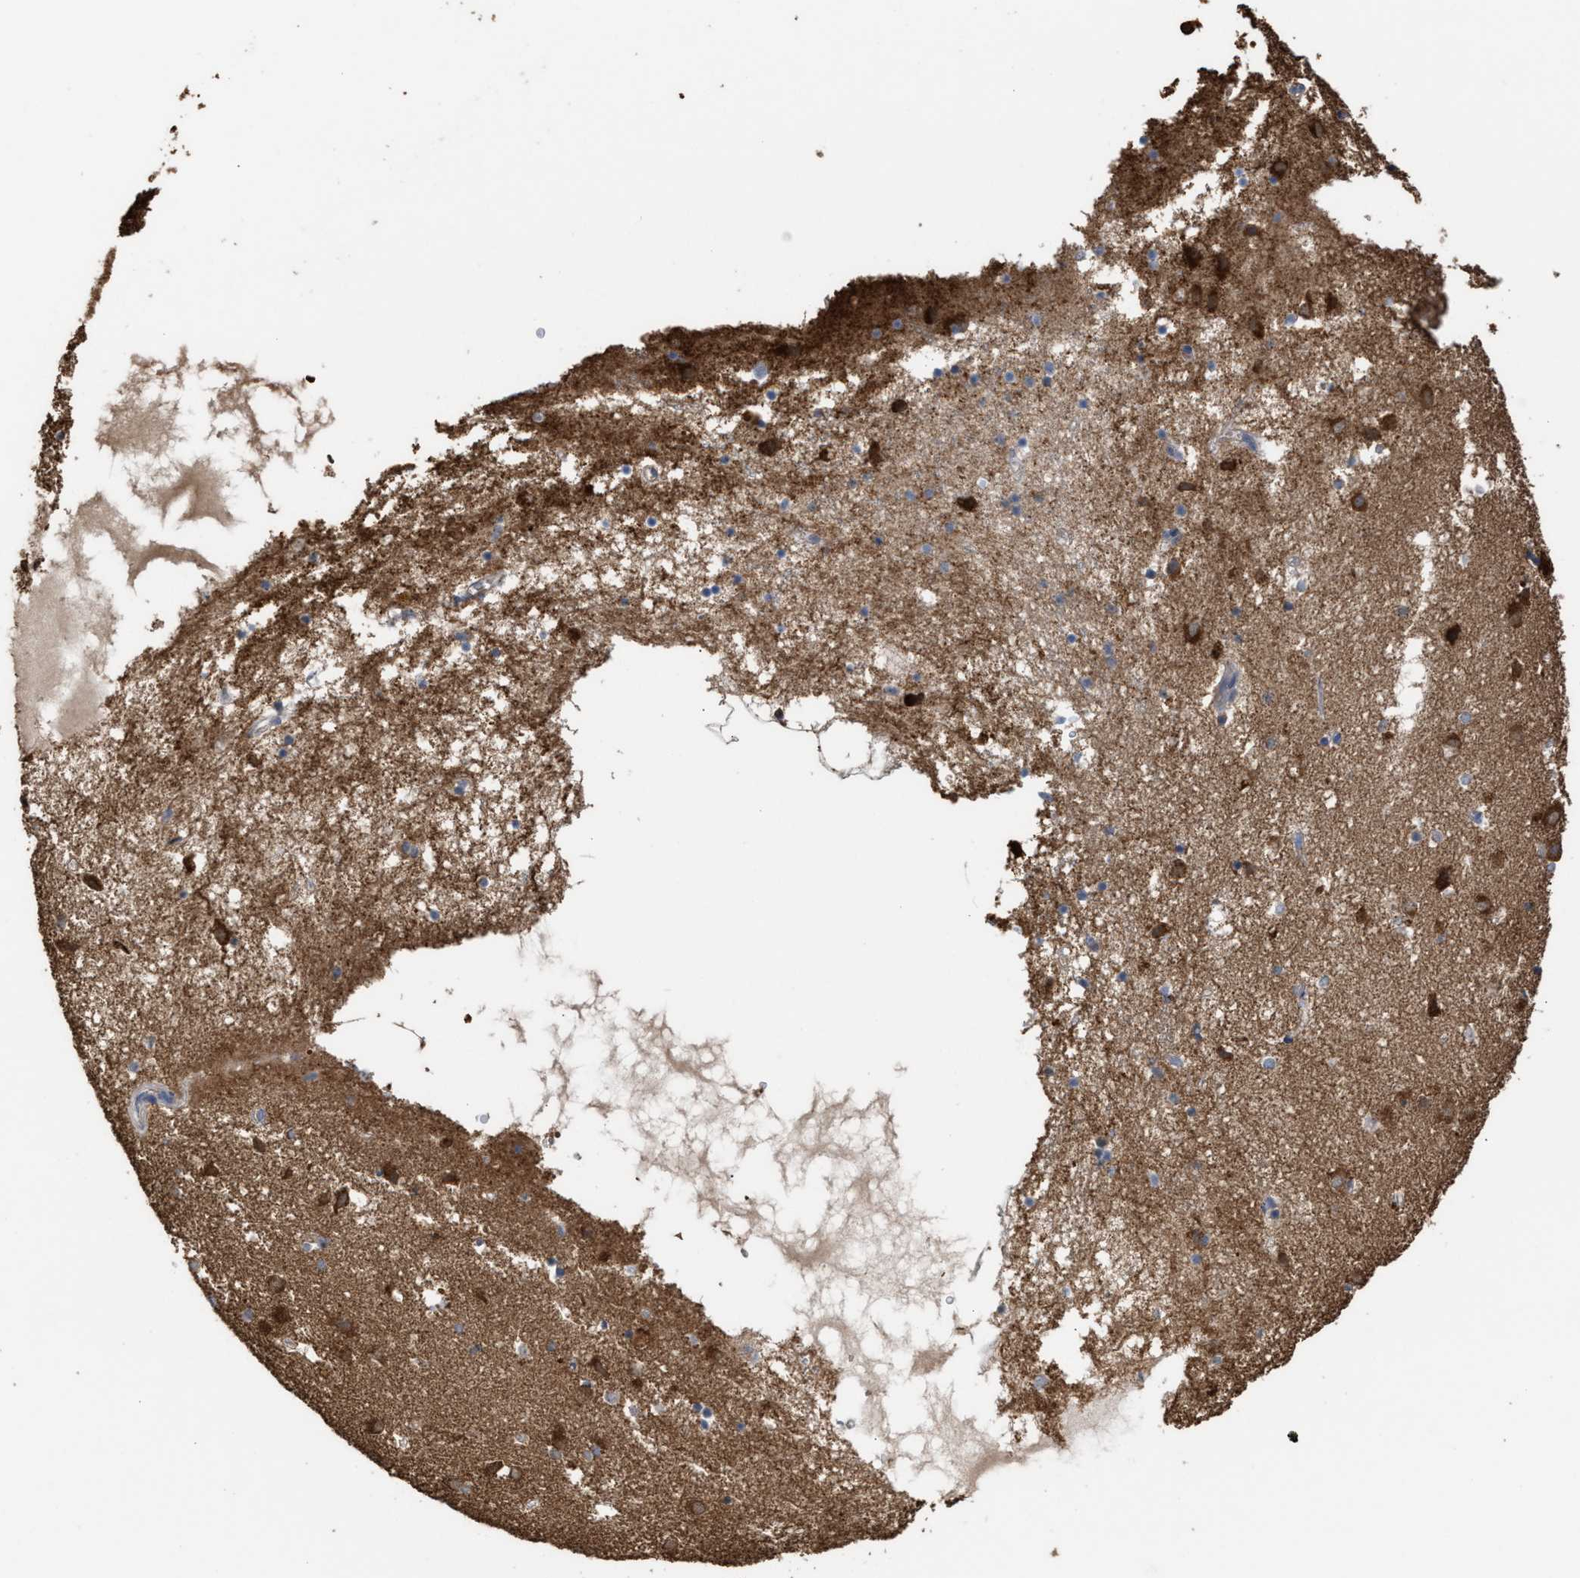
{"staining": {"intensity": "moderate", "quantity": "25%-75%", "location": "cytoplasmic/membranous"}, "tissue": "caudate", "cell_type": "Glial cells", "image_type": "normal", "snomed": [{"axis": "morphology", "description": "Normal tissue, NOS"}, {"axis": "topography", "description": "Lateral ventricle wall"}], "caption": "A photomicrograph of human caudate stained for a protein demonstrates moderate cytoplasmic/membranous brown staining in glial cells. (DAB (3,3'-diaminobenzidine) IHC, brown staining for protein, blue staining for nuclei).", "gene": "ELMO3", "patient": {"sex": "male", "age": 70}}